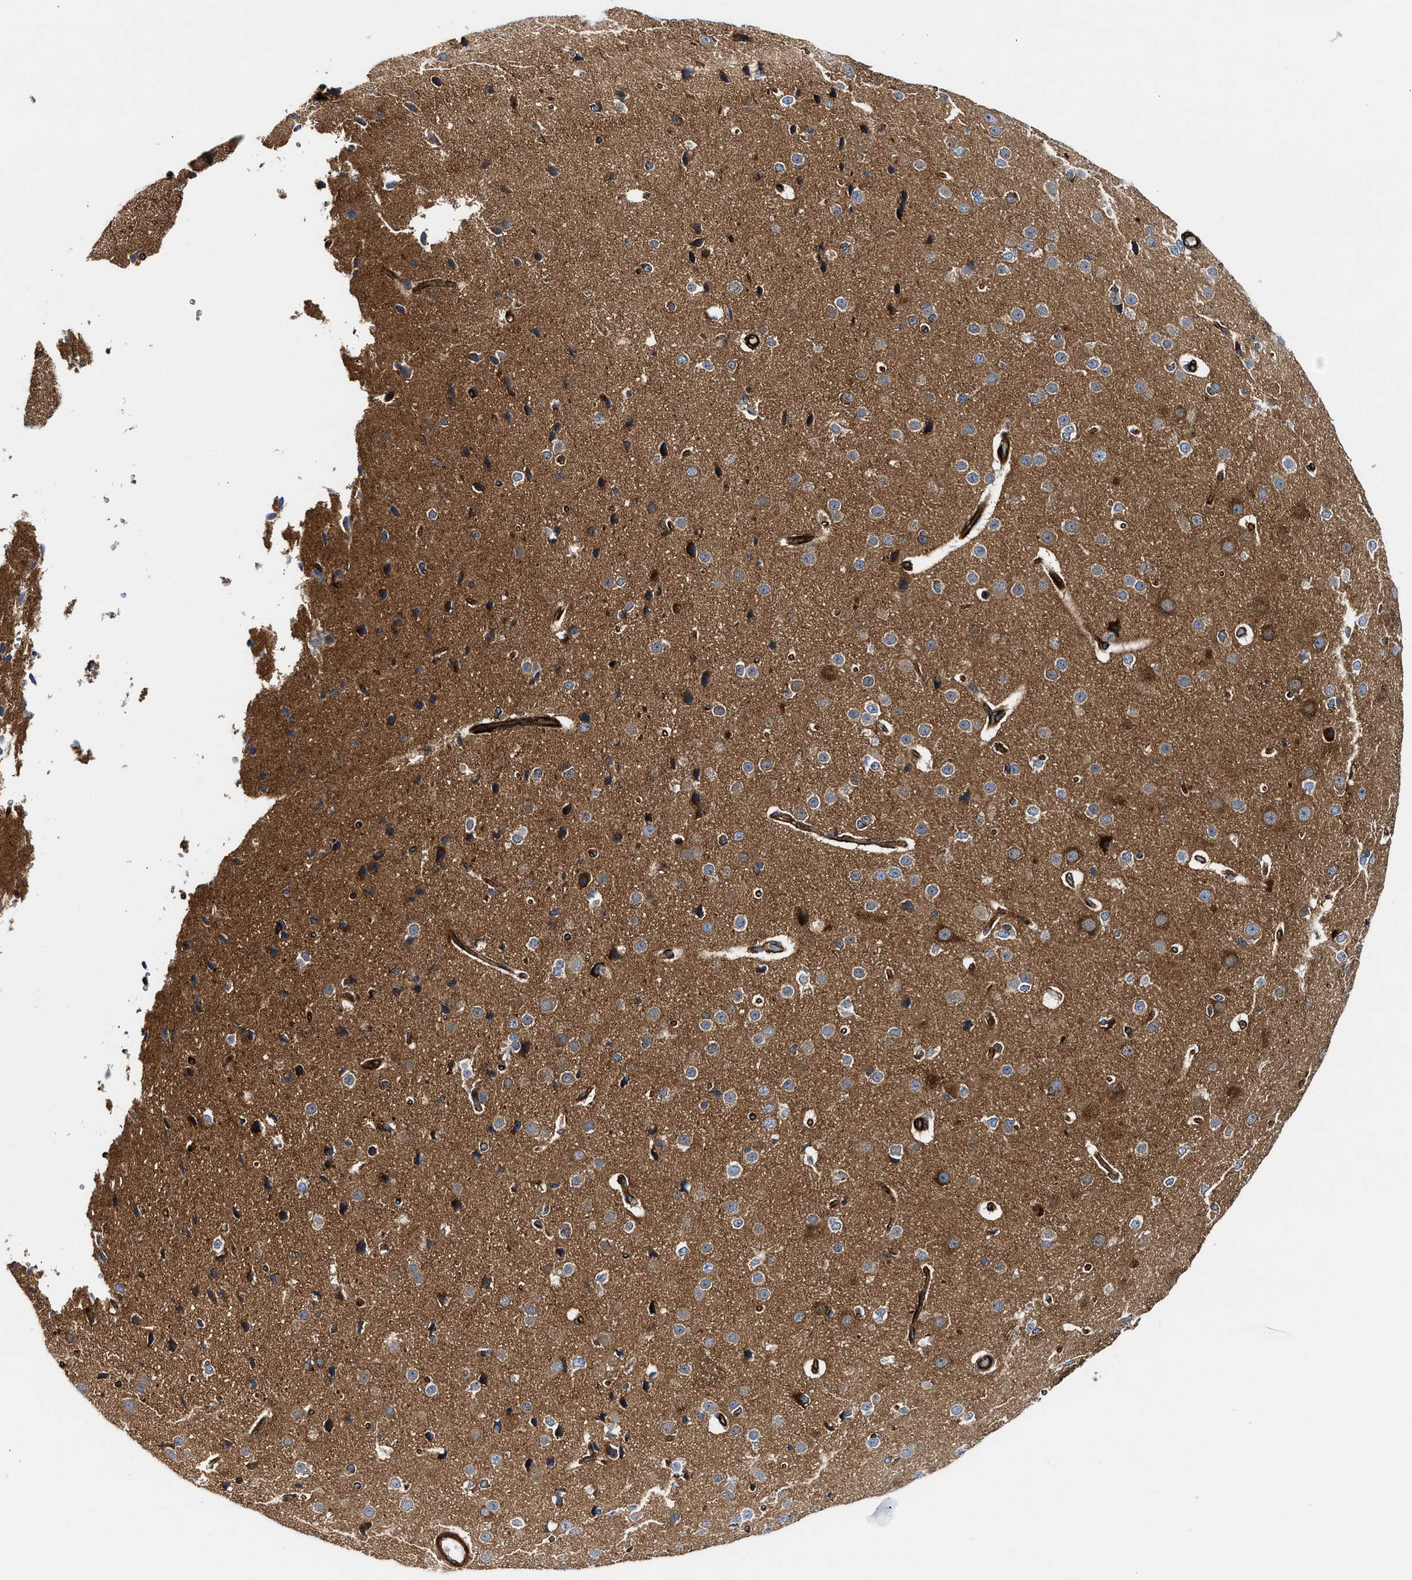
{"staining": {"intensity": "strong", "quantity": ">75%", "location": "cytoplasmic/membranous"}, "tissue": "cerebral cortex", "cell_type": "Endothelial cells", "image_type": "normal", "snomed": [{"axis": "morphology", "description": "Normal tissue, NOS"}, {"axis": "morphology", "description": "Developmental malformation"}, {"axis": "topography", "description": "Cerebral cortex"}], "caption": "The immunohistochemical stain shows strong cytoplasmic/membranous staining in endothelial cells of normal cerebral cortex.", "gene": "HIP1", "patient": {"sex": "female", "age": 30}}